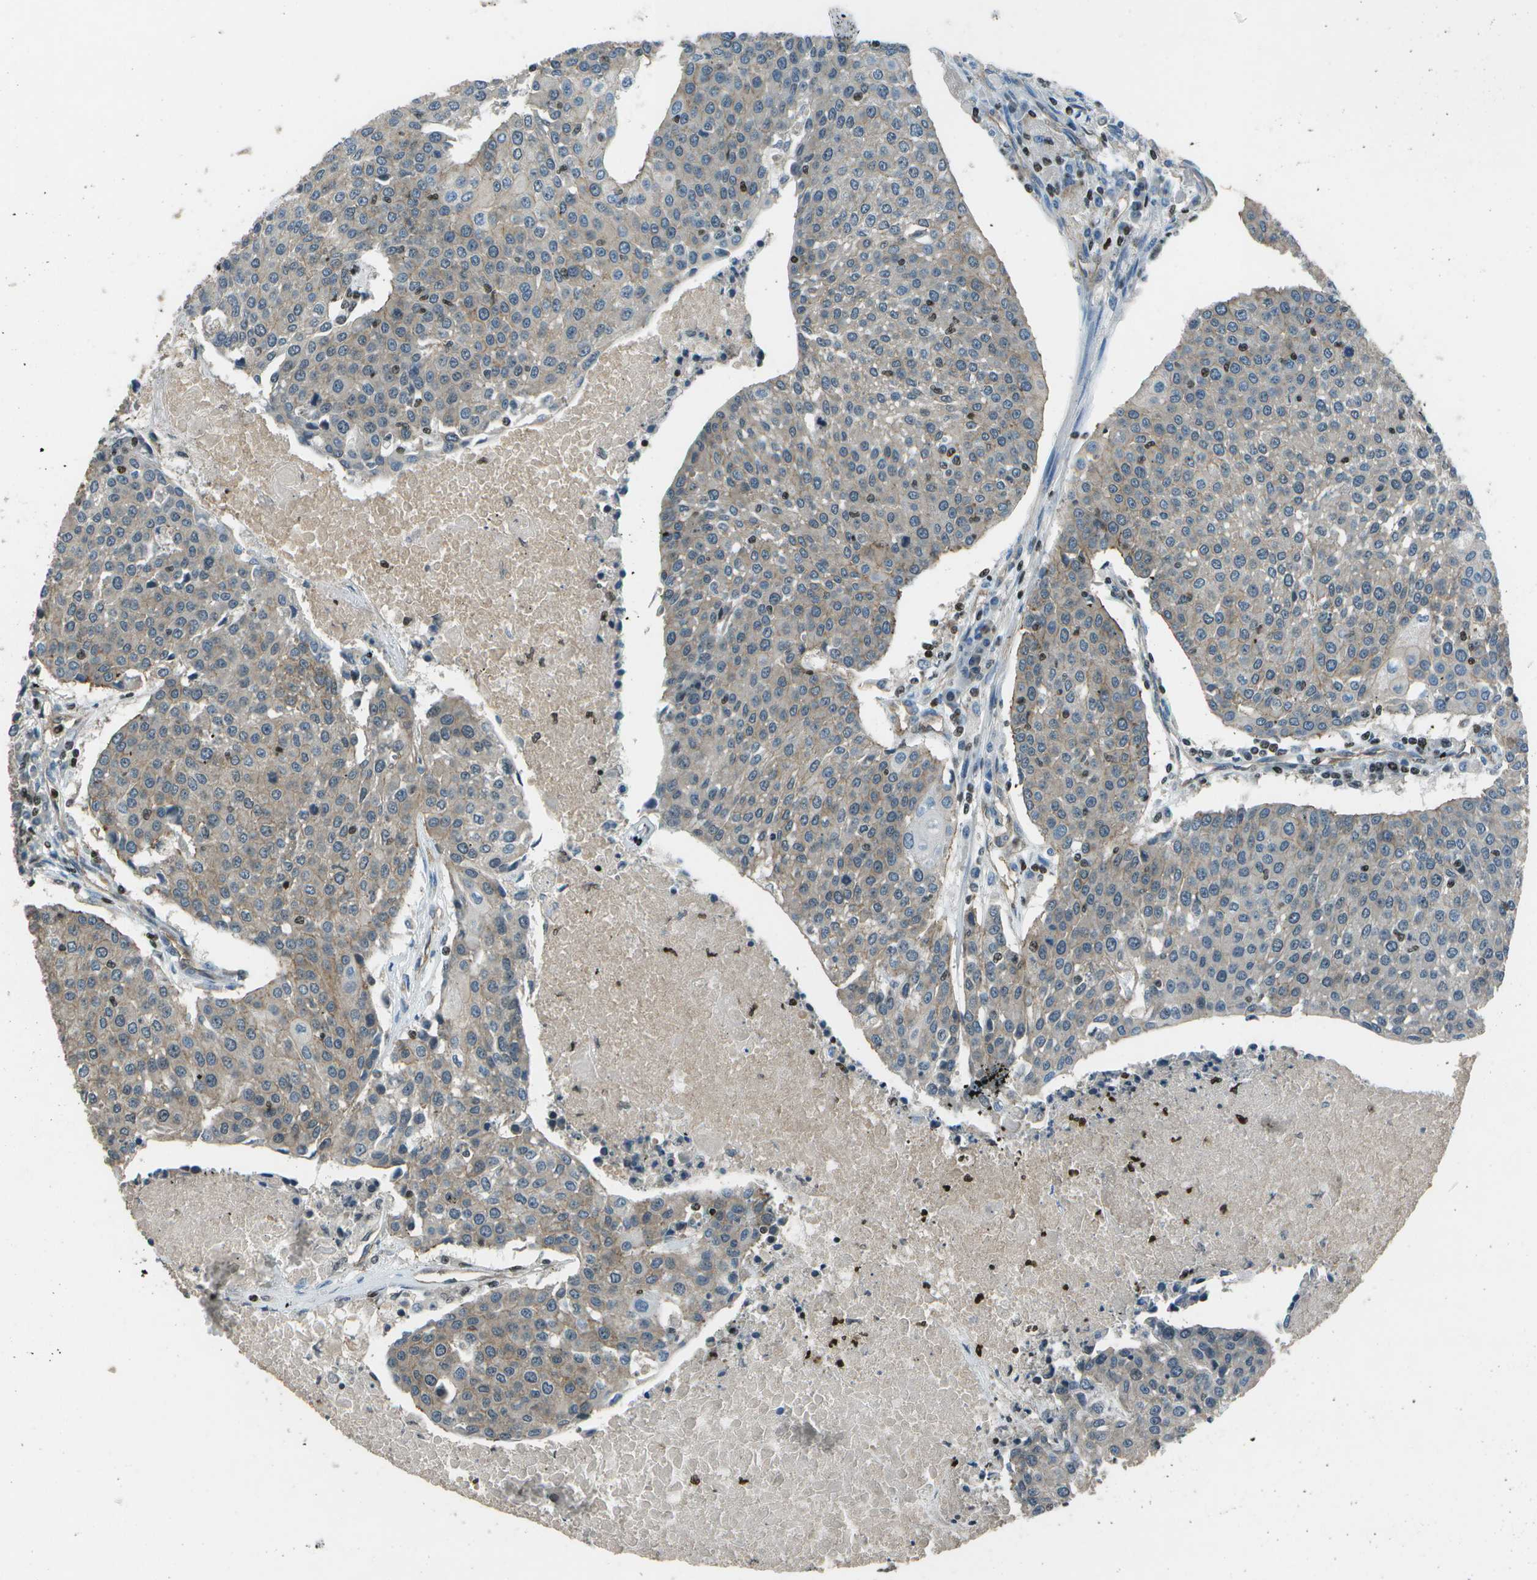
{"staining": {"intensity": "moderate", "quantity": "<25%", "location": "cytoplasmic/membranous"}, "tissue": "urothelial cancer", "cell_type": "Tumor cells", "image_type": "cancer", "snomed": [{"axis": "morphology", "description": "Urothelial carcinoma, High grade"}, {"axis": "topography", "description": "Urinary bladder"}], "caption": "Immunohistochemical staining of urothelial cancer shows moderate cytoplasmic/membranous protein staining in approximately <25% of tumor cells.", "gene": "PDLIM1", "patient": {"sex": "female", "age": 85}}